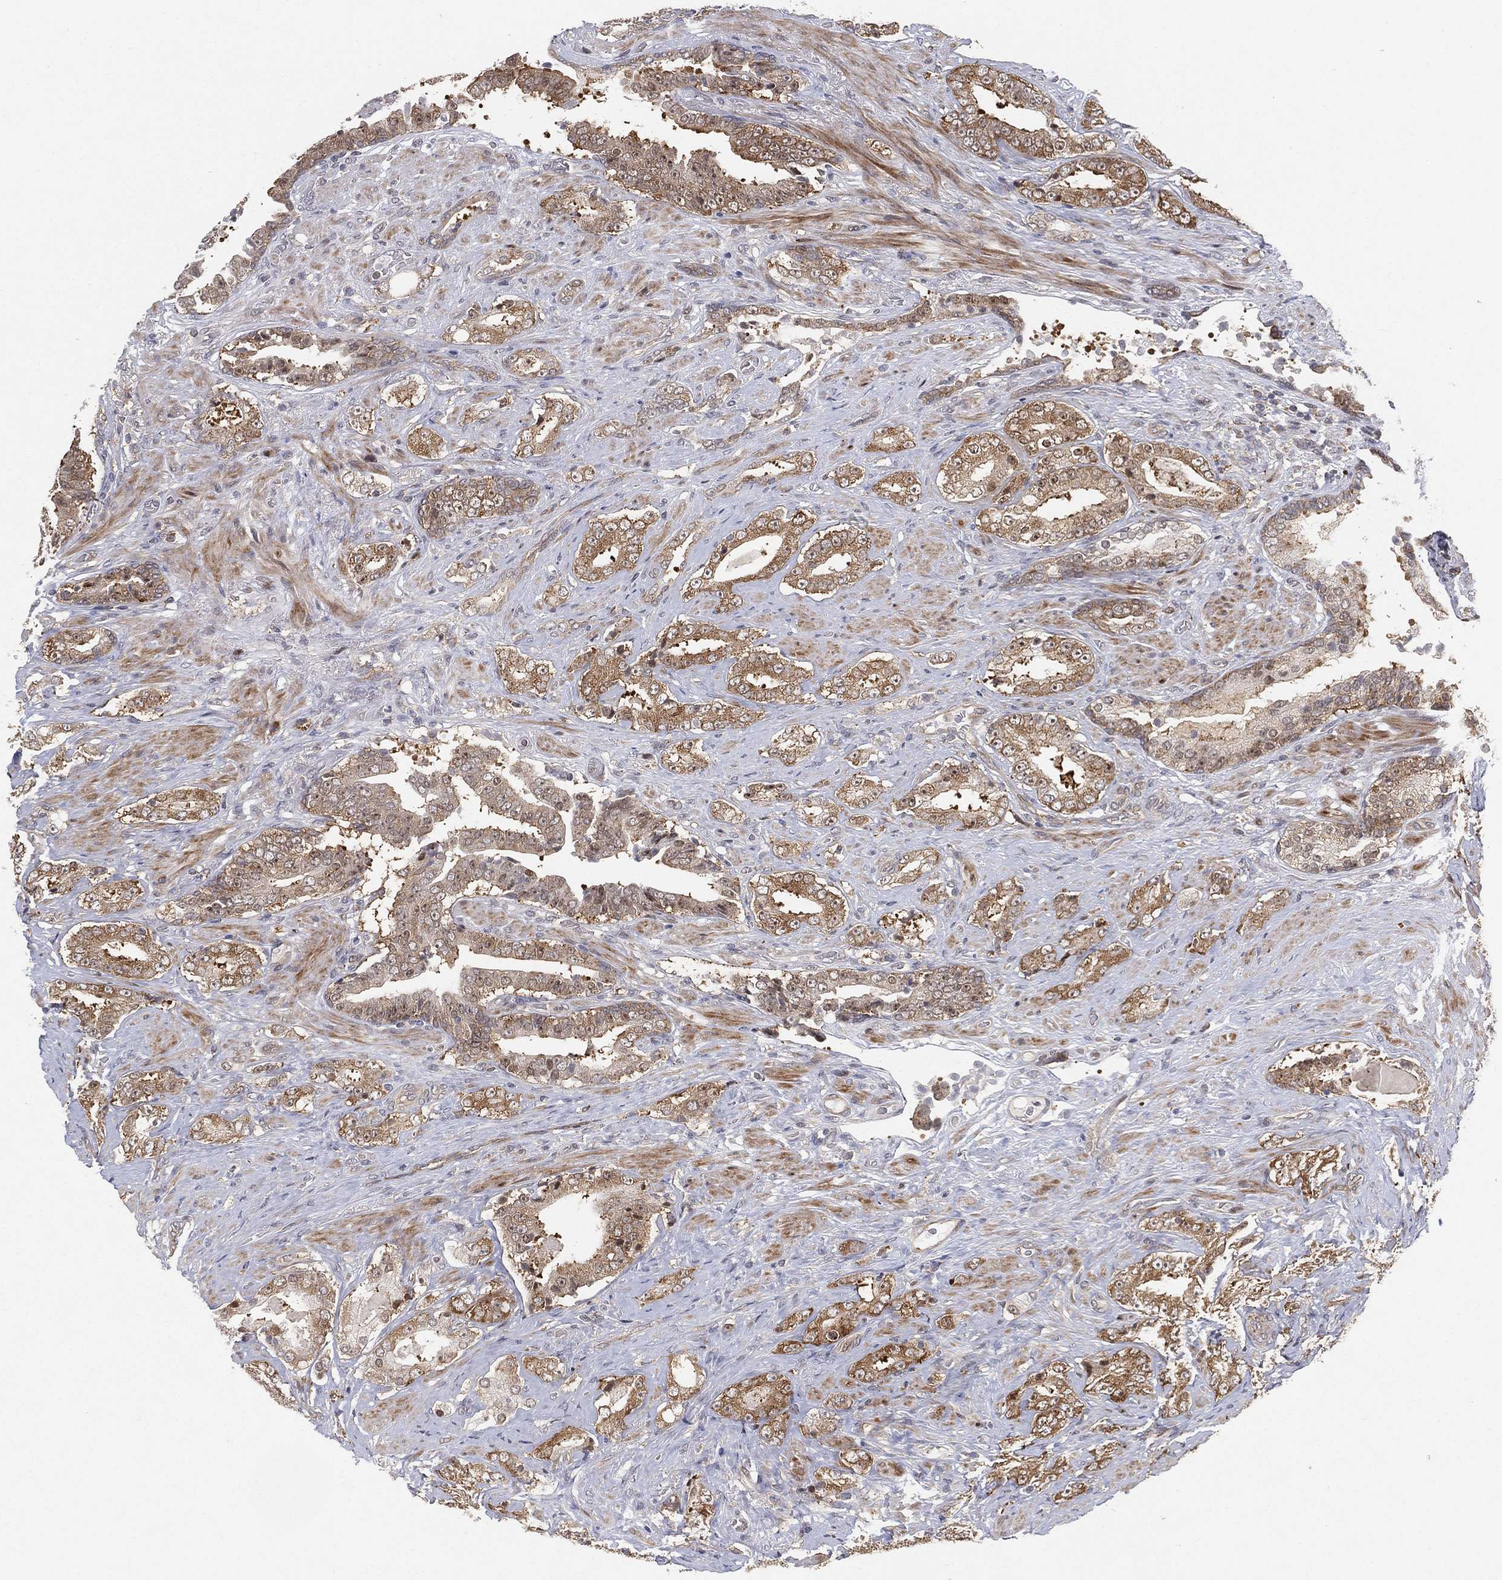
{"staining": {"intensity": "moderate", "quantity": ">75%", "location": "cytoplasmic/membranous"}, "tissue": "prostate cancer", "cell_type": "Tumor cells", "image_type": "cancer", "snomed": [{"axis": "morphology", "description": "Adenocarcinoma, Low grade"}, {"axis": "topography", "description": "Prostate and seminal vesicle, NOS"}], "caption": "Tumor cells reveal medium levels of moderate cytoplasmic/membranous staining in approximately >75% of cells in human prostate low-grade adenocarcinoma. (Stains: DAB in brown, nuclei in blue, Microscopy: brightfield microscopy at high magnification).", "gene": "TMTC4", "patient": {"sex": "male", "age": 61}}